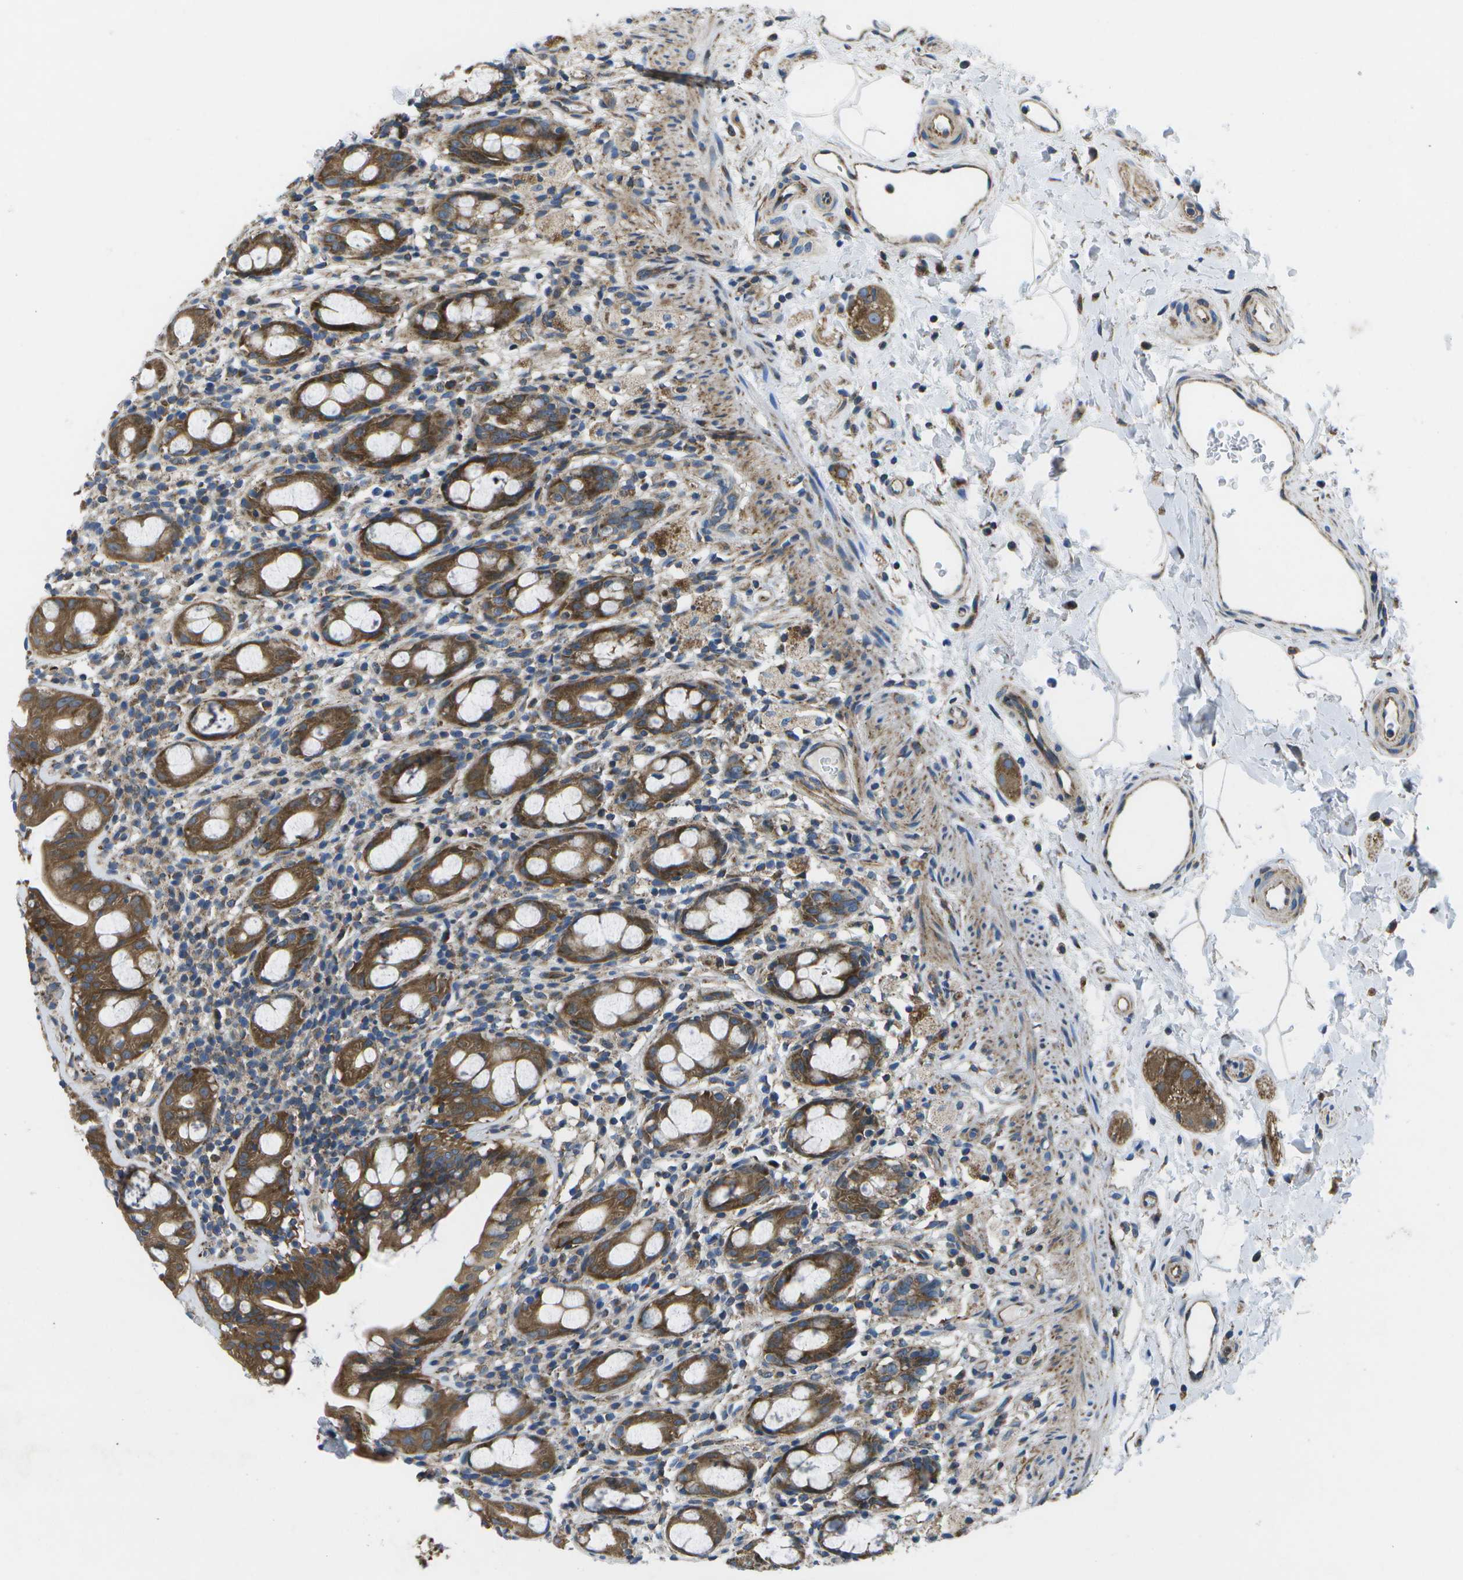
{"staining": {"intensity": "strong", "quantity": ">75%", "location": "cytoplasmic/membranous"}, "tissue": "rectum", "cell_type": "Glandular cells", "image_type": "normal", "snomed": [{"axis": "morphology", "description": "Normal tissue, NOS"}, {"axis": "topography", "description": "Rectum"}], "caption": "Brown immunohistochemical staining in unremarkable human rectum exhibits strong cytoplasmic/membranous staining in about >75% of glandular cells. (DAB (3,3'-diaminobenzidine) IHC with brightfield microscopy, high magnification).", "gene": "MVK", "patient": {"sex": "male", "age": 44}}